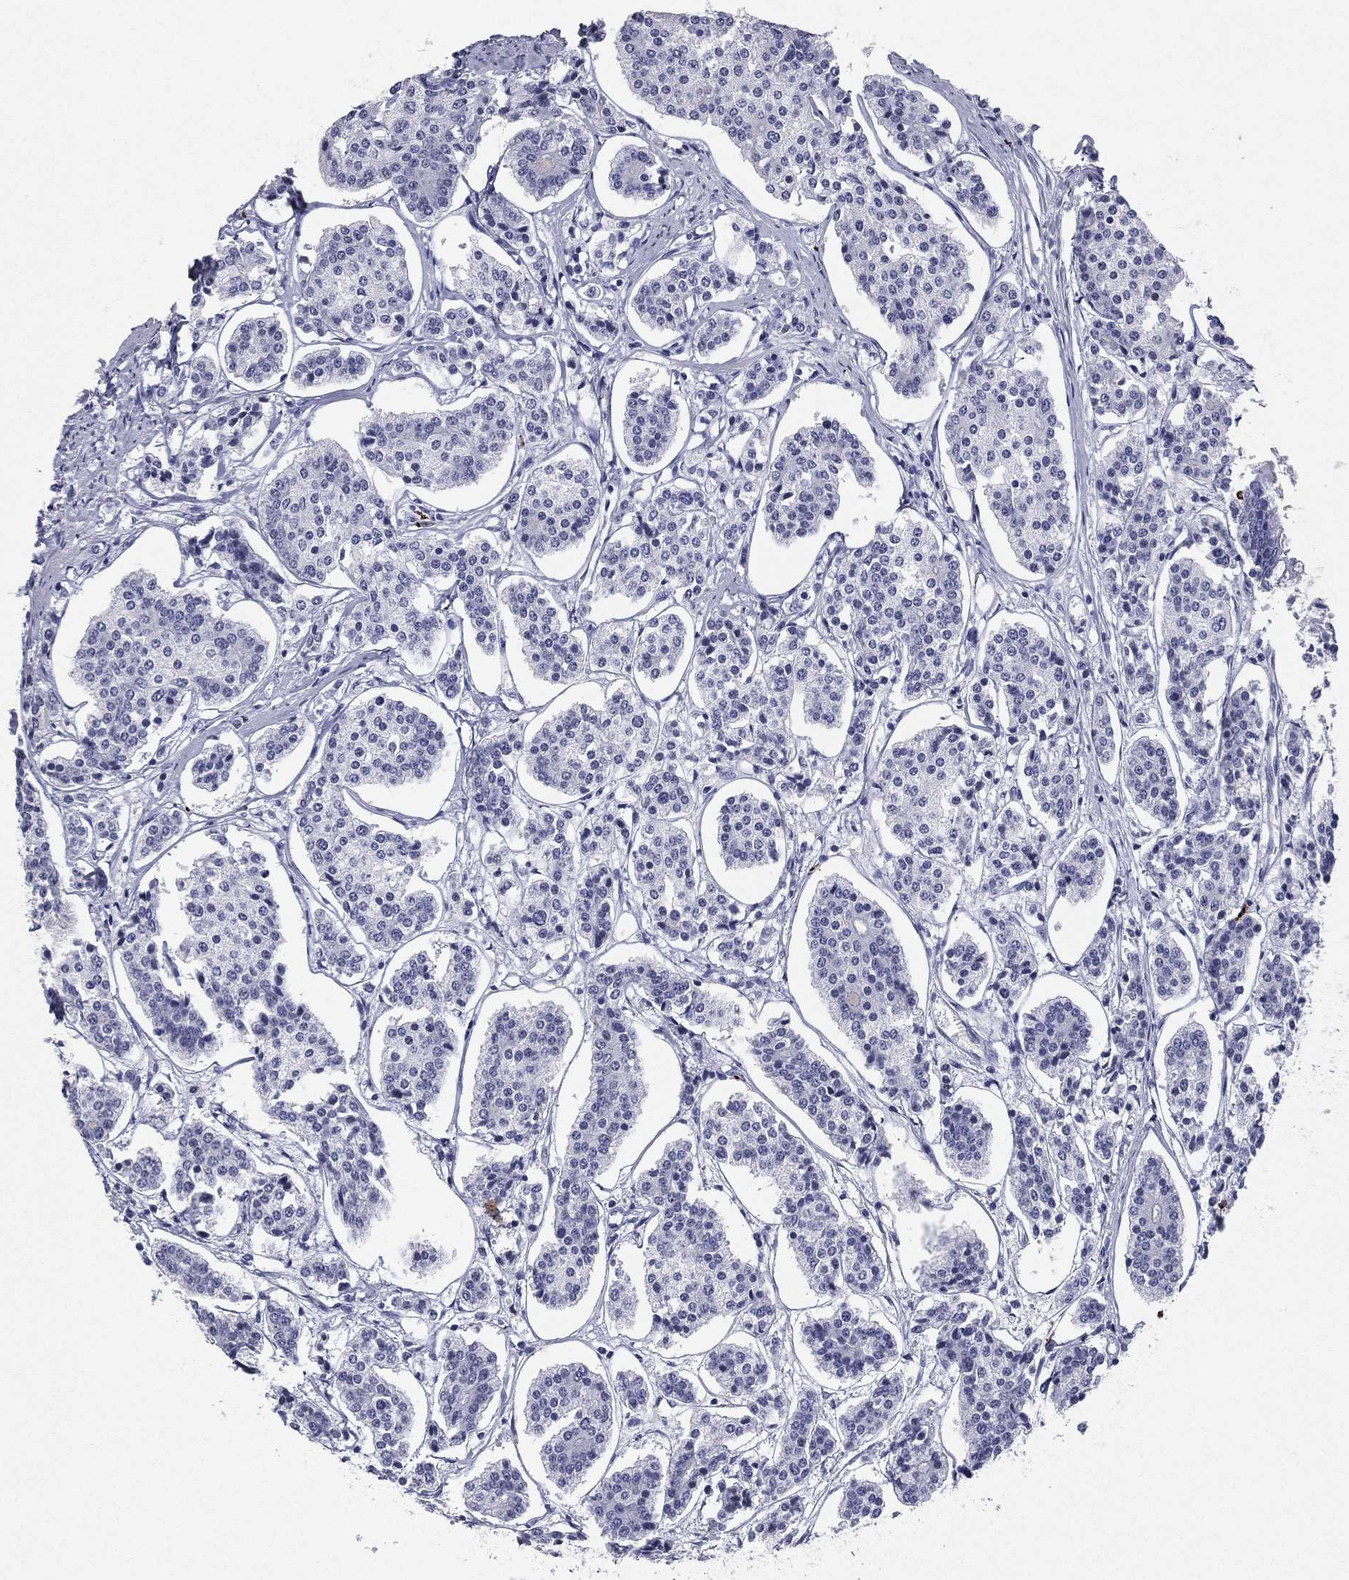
{"staining": {"intensity": "negative", "quantity": "none", "location": "none"}, "tissue": "carcinoid", "cell_type": "Tumor cells", "image_type": "cancer", "snomed": [{"axis": "morphology", "description": "Carcinoid, malignant, NOS"}, {"axis": "topography", "description": "Small intestine"}], "caption": "Immunohistochemistry (IHC) of malignant carcinoid displays no expression in tumor cells.", "gene": "HLA-DOA", "patient": {"sex": "female", "age": 65}}